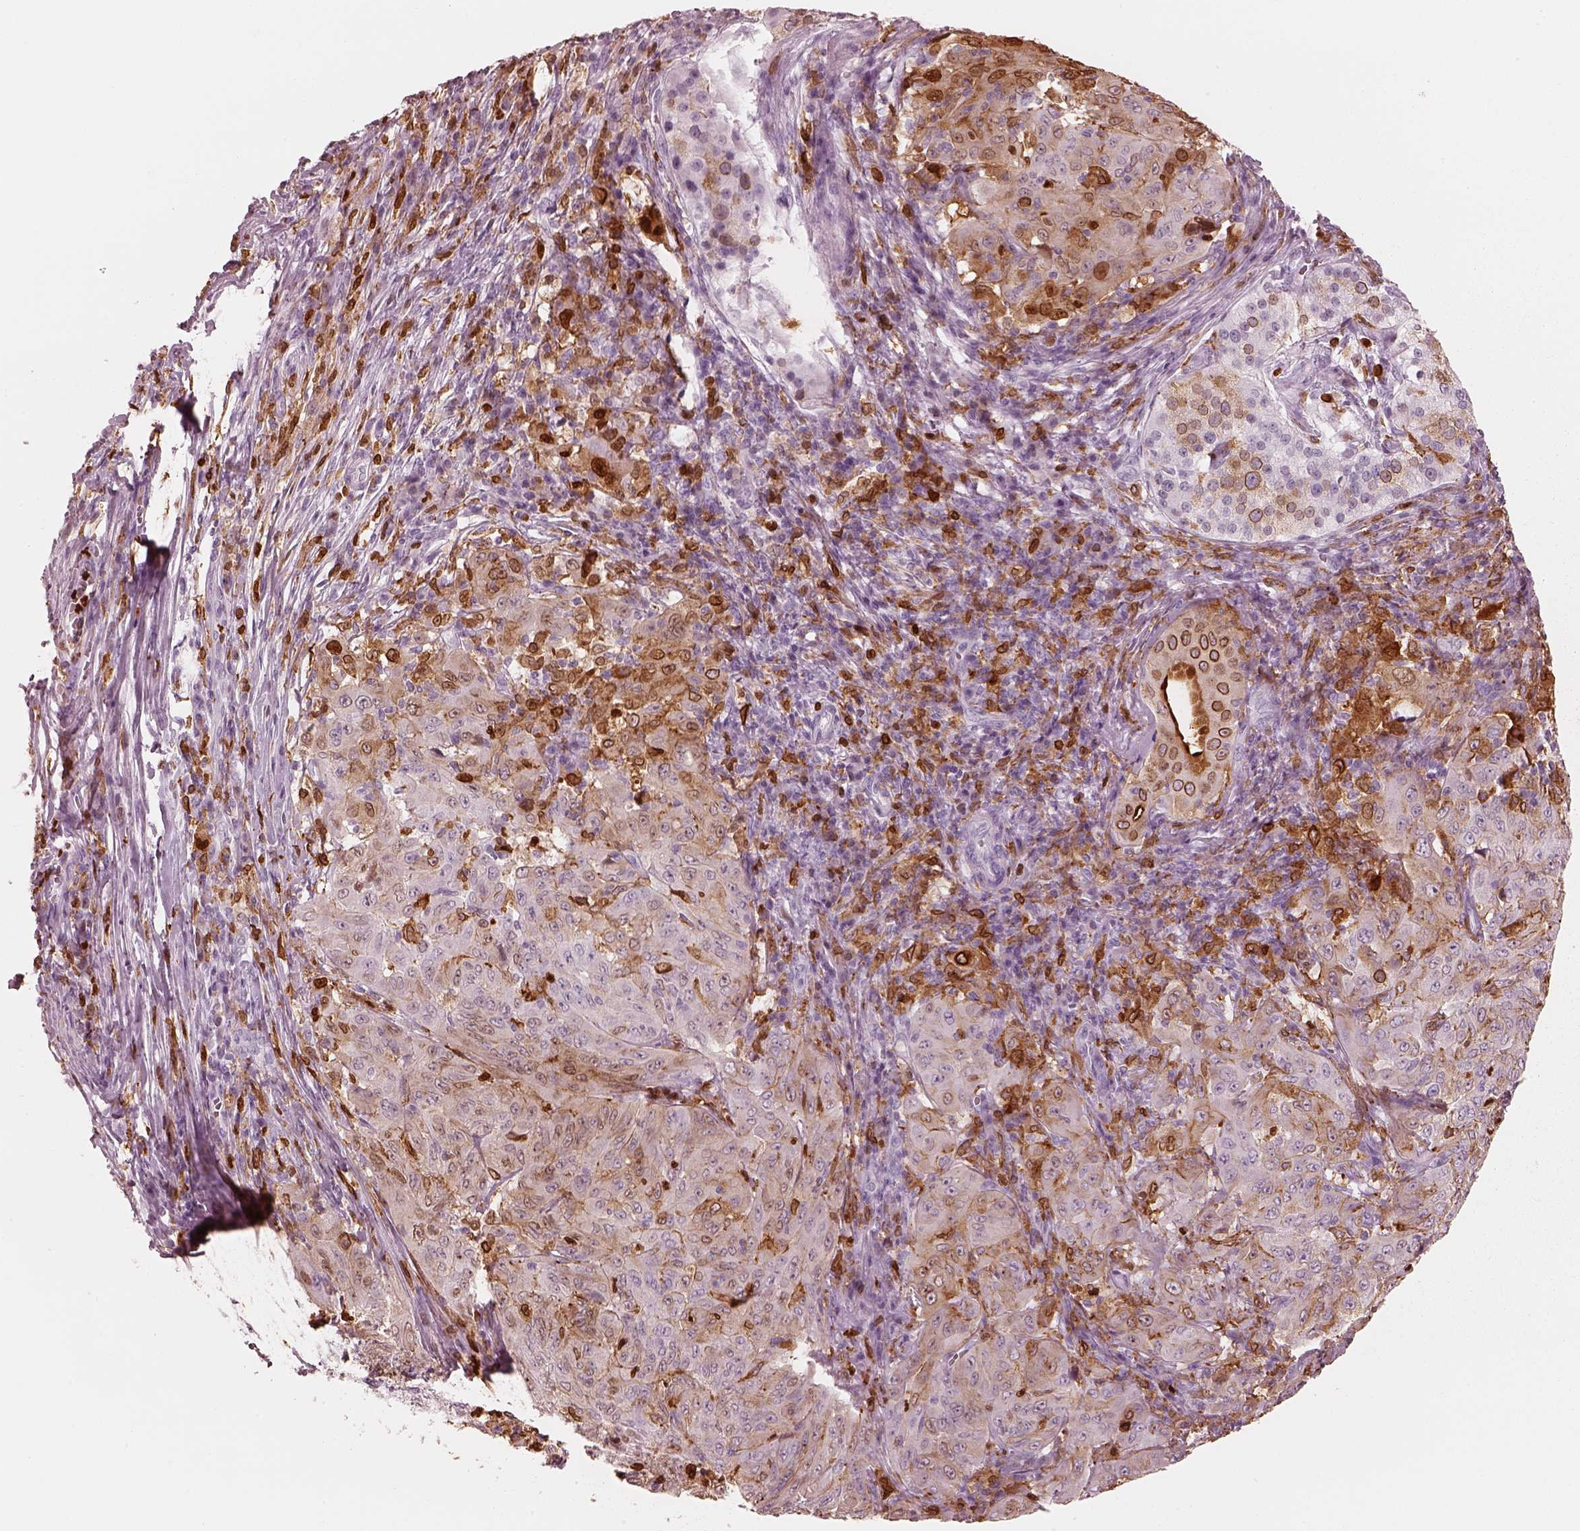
{"staining": {"intensity": "moderate", "quantity": "<25%", "location": "cytoplasmic/membranous,nuclear"}, "tissue": "pancreatic cancer", "cell_type": "Tumor cells", "image_type": "cancer", "snomed": [{"axis": "morphology", "description": "Adenocarcinoma, NOS"}, {"axis": "topography", "description": "Pancreas"}], "caption": "Pancreatic cancer was stained to show a protein in brown. There is low levels of moderate cytoplasmic/membranous and nuclear expression in approximately <25% of tumor cells. (IHC, brightfield microscopy, high magnification).", "gene": "ALOX5", "patient": {"sex": "male", "age": 63}}